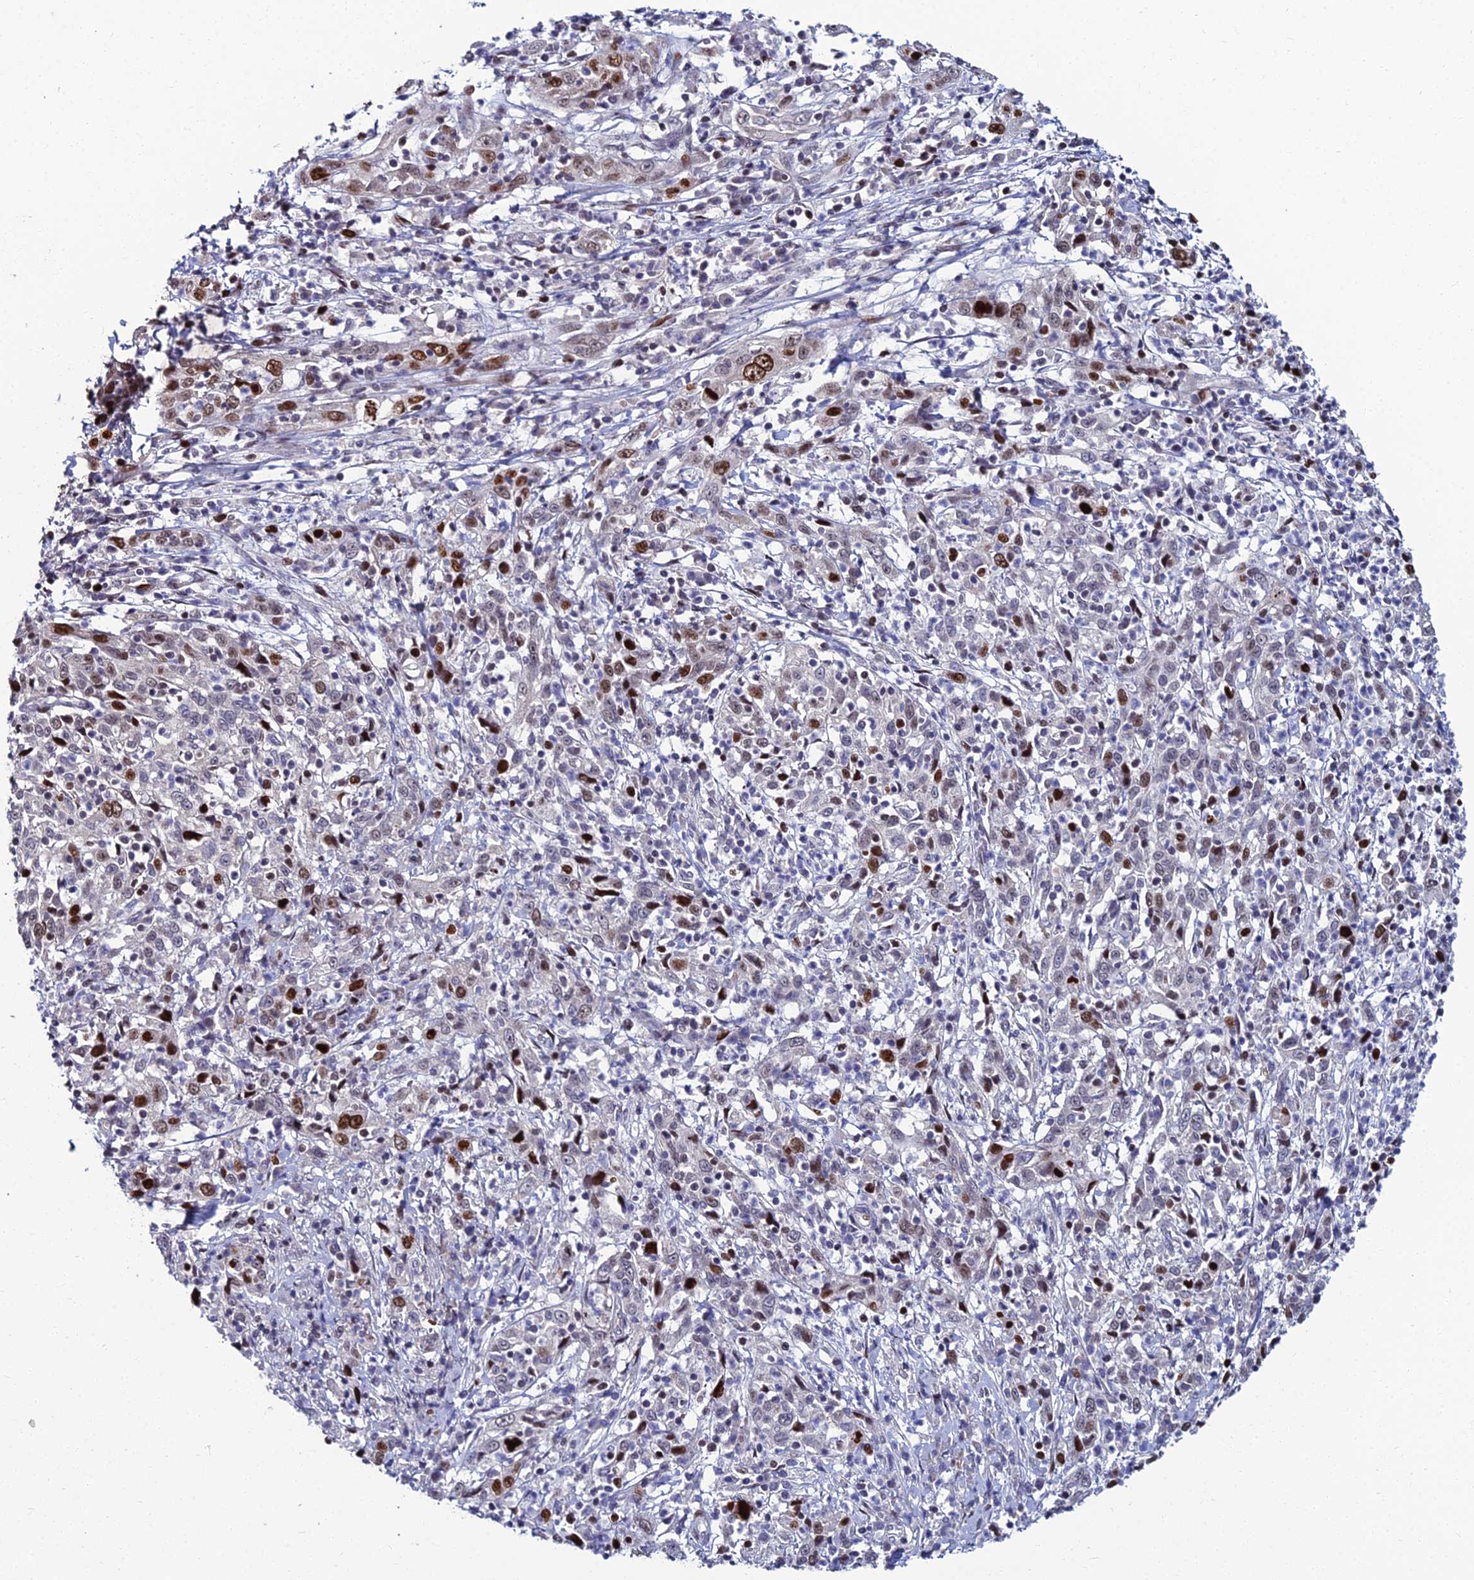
{"staining": {"intensity": "strong", "quantity": "<25%", "location": "nuclear"}, "tissue": "cervical cancer", "cell_type": "Tumor cells", "image_type": "cancer", "snomed": [{"axis": "morphology", "description": "Squamous cell carcinoma, NOS"}, {"axis": "topography", "description": "Cervix"}], "caption": "Approximately <25% of tumor cells in squamous cell carcinoma (cervical) reveal strong nuclear protein expression as visualized by brown immunohistochemical staining.", "gene": "TAF9B", "patient": {"sex": "female", "age": 46}}